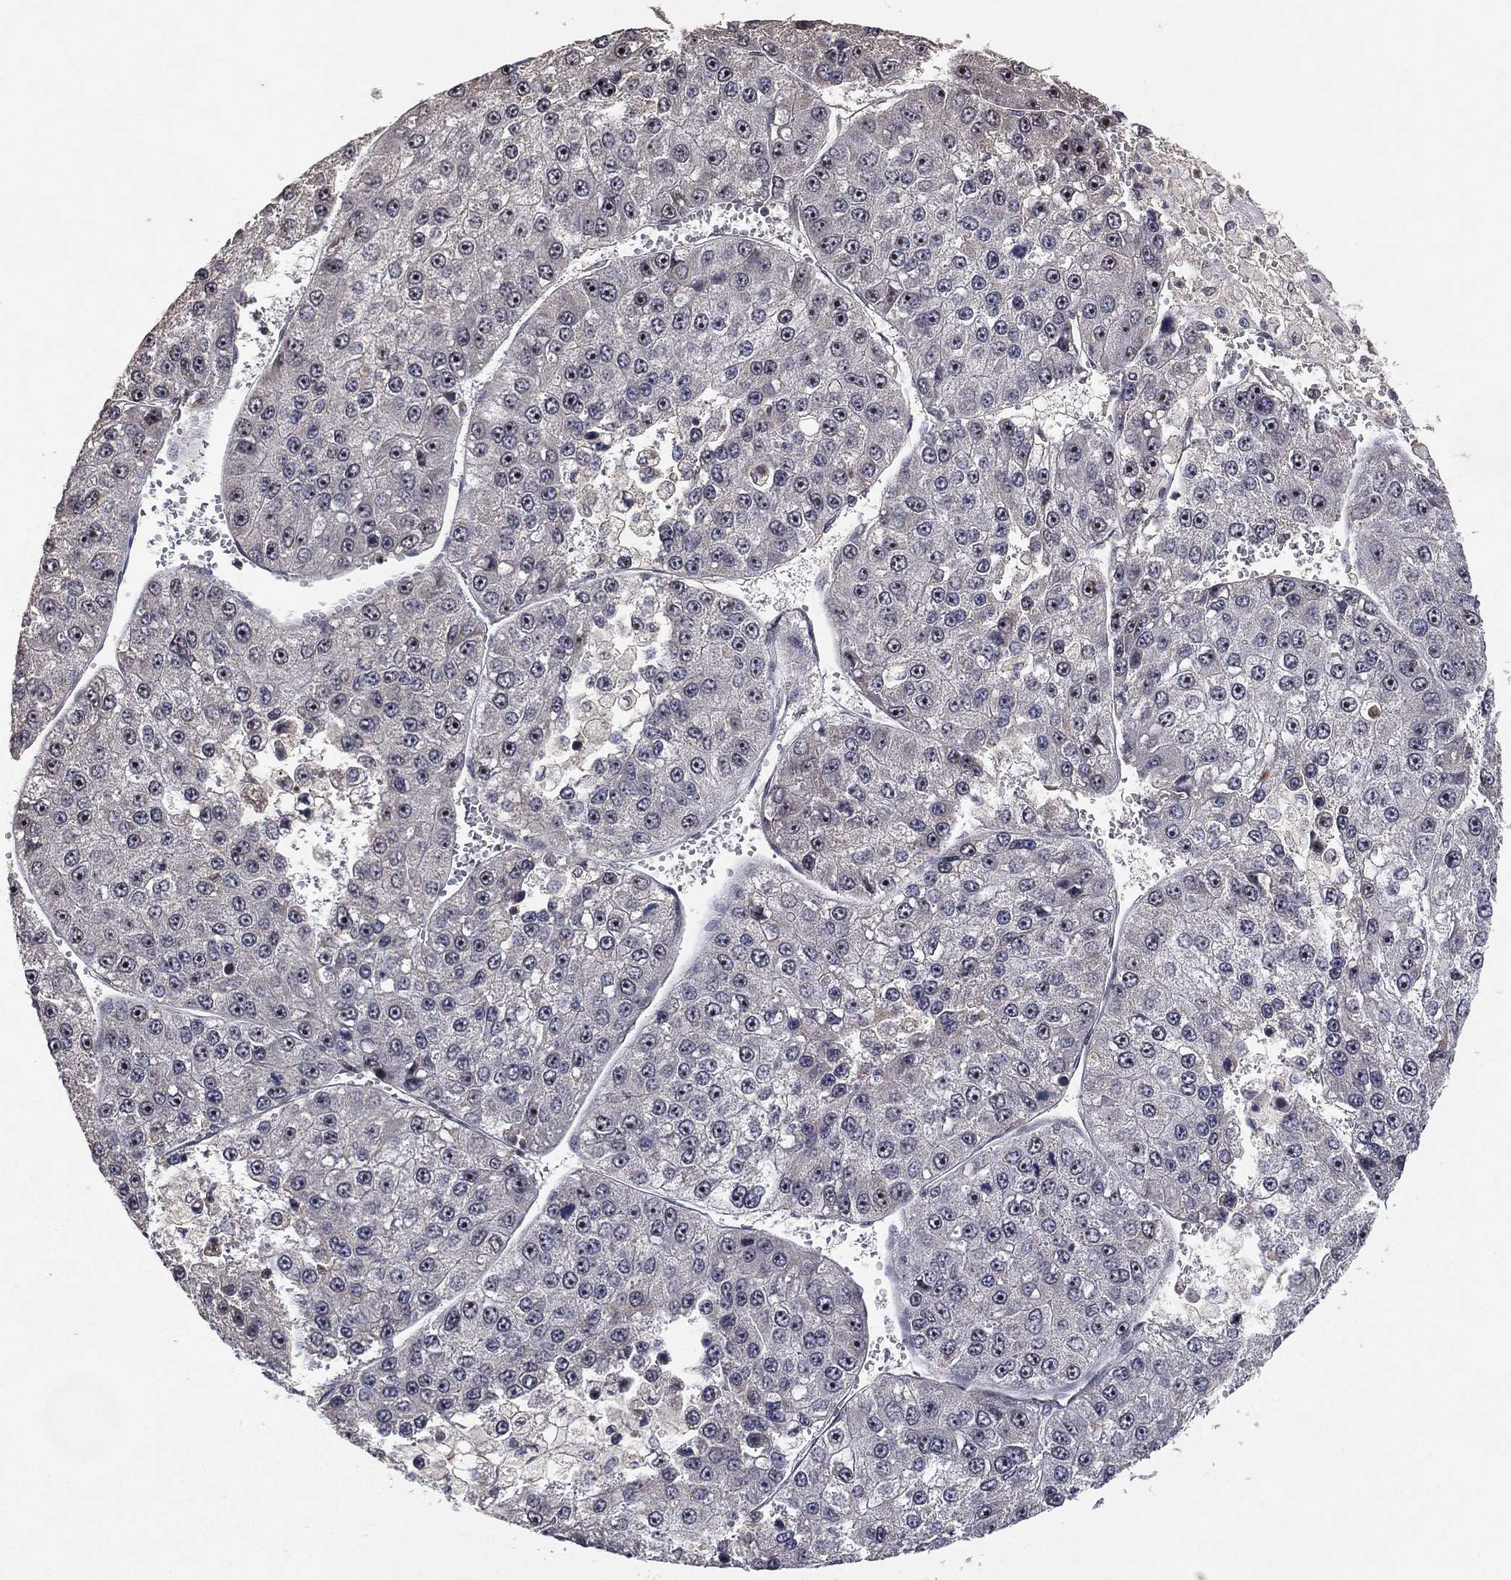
{"staining": {"intensity": "negative", "quantity": "none", "location": "none"}, "tissue": "liver cancer", "cell_type": "Tumor cells", "image_type": "cancer", "snomed": [{"axis": "morphology", "description": "Carcinoma, Hepatocellular, NOS"}, {"axis": "topography", "description": "Liver"}], "caption": "Human liver hepatocellular carcinoma stained for a protein using IHC exhibits no expression in tumor cells.", "gene": "NELFCD", "patient": {"sex": "female", "age": 73}}